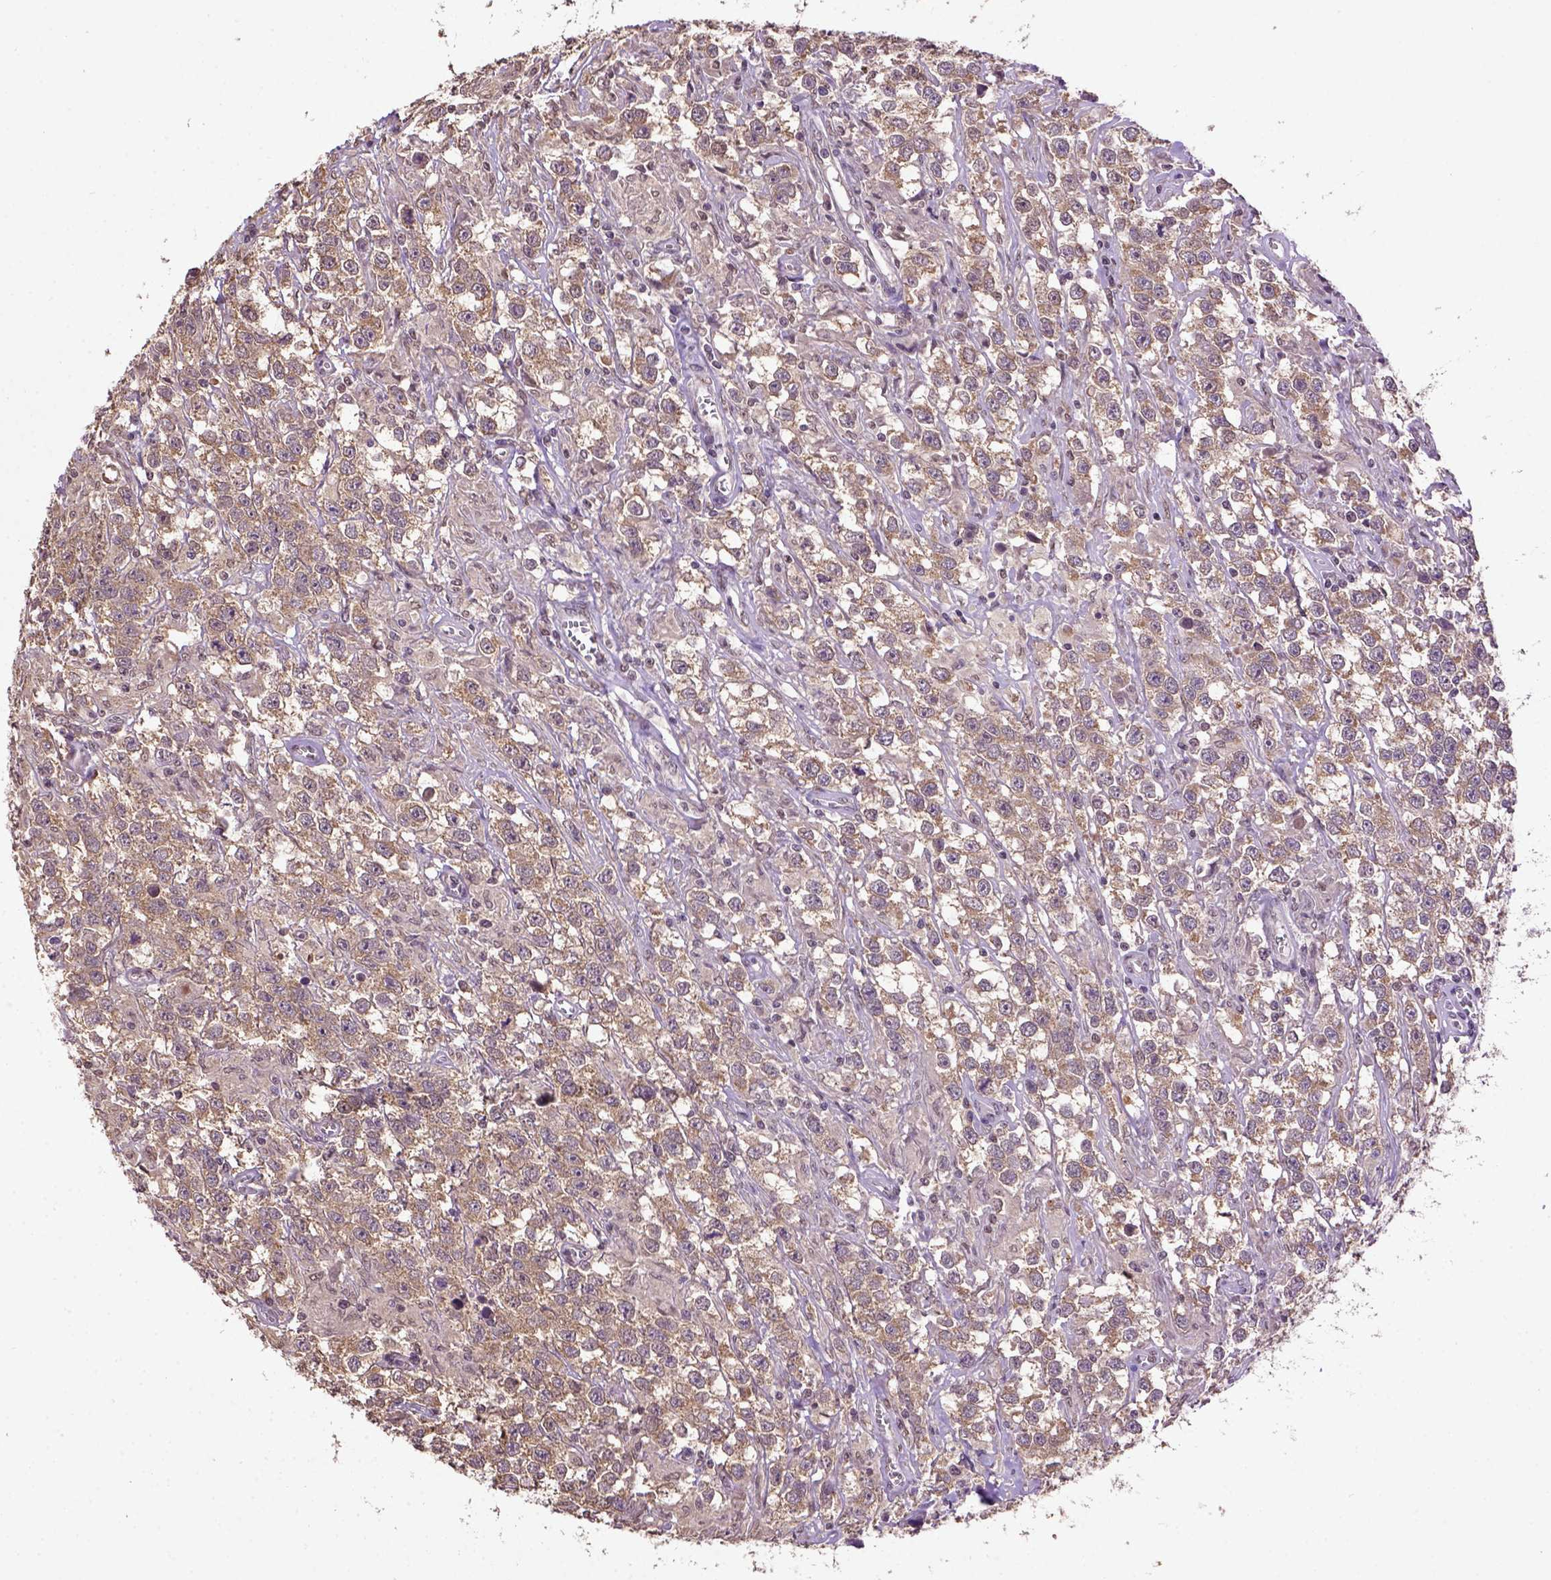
{"staining": {"intensity": "moderate", "quantity": "25%-75%", "location": "cytoplasmic/membranous"}, "tissue": "testis cancer", "cell_type": "Tumor cells", "image_type": "cancer", "snomed": [{"axis": "morphology", "description": "Seminoma, NOS"}, {"axis": "topography", "description": "Testis"}], "caption": "This photomicrograph shows immunohistochemistry staining of human testis seminoma, with medium moderate cytoplasmic/membranous expression in approximately 25%-75% of tumor cells.", "gene": "WDR17", "patient": {"sex": "male", "age": 43}}